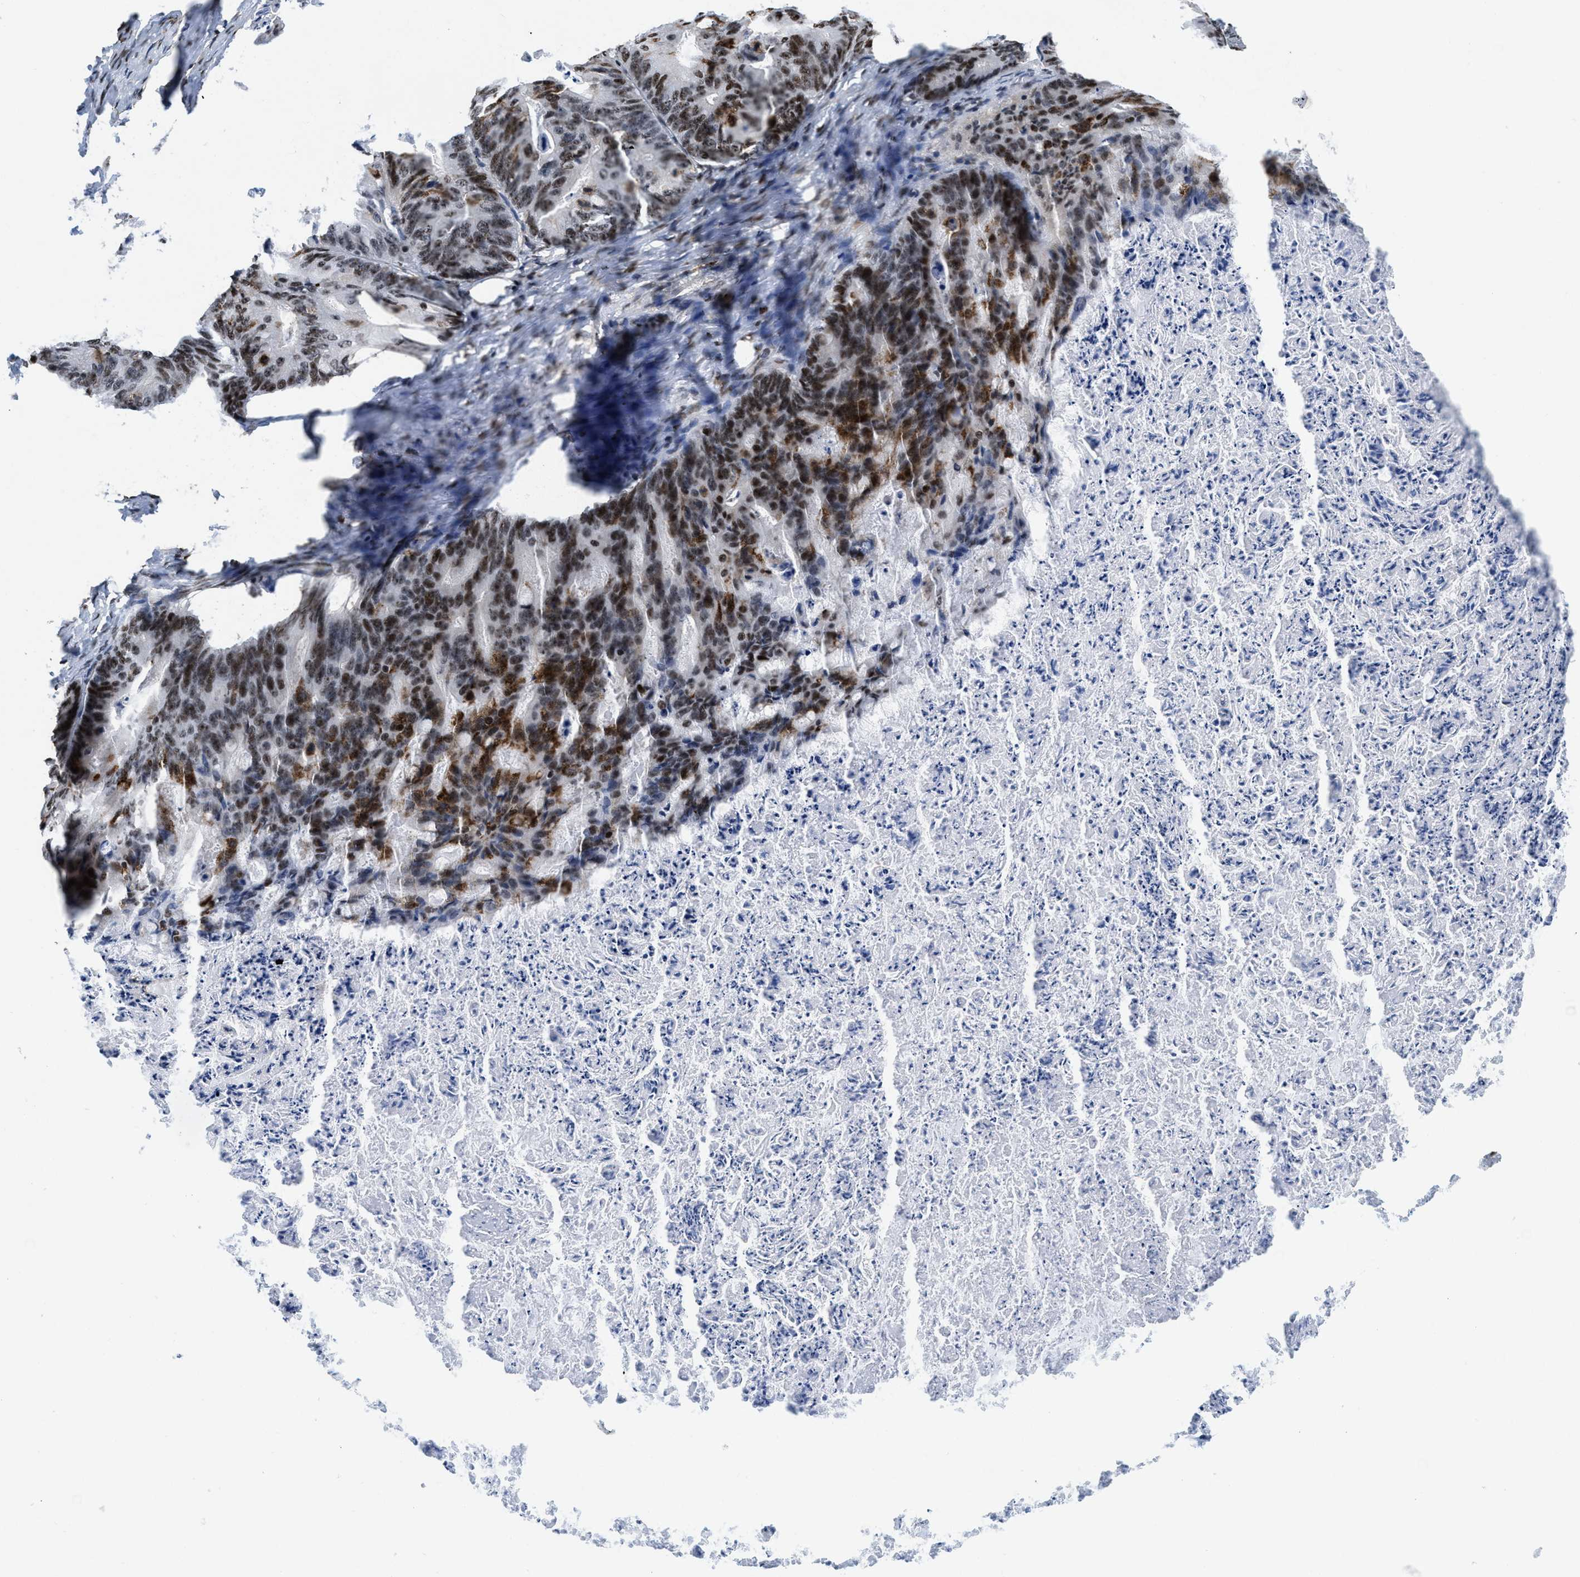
{"staining": {"intensity": "moderate", "quantity": ">75%", "location": "cytoplasmic/membranous,nuclear"}, "tissue": "ovarian cancer", "cell_type": "Tumor cells", "image_type": "cancer", "snomed": [{"axis": "morphology", "description": "Cystadenocarcinoma, mucinous, NOS"}, {"axis": "topography", "description": "Ovary"}], "caption": "The histopathology image shows staining of ovarian cancer (mucinous cystadenocarcinoma), revealing moderate cytoplasmic/membranous and nuclear protein staining (brown color) within tumor cells.", "gene": "SUPT16H", "patient": {"sex": "female", "age": 36}}